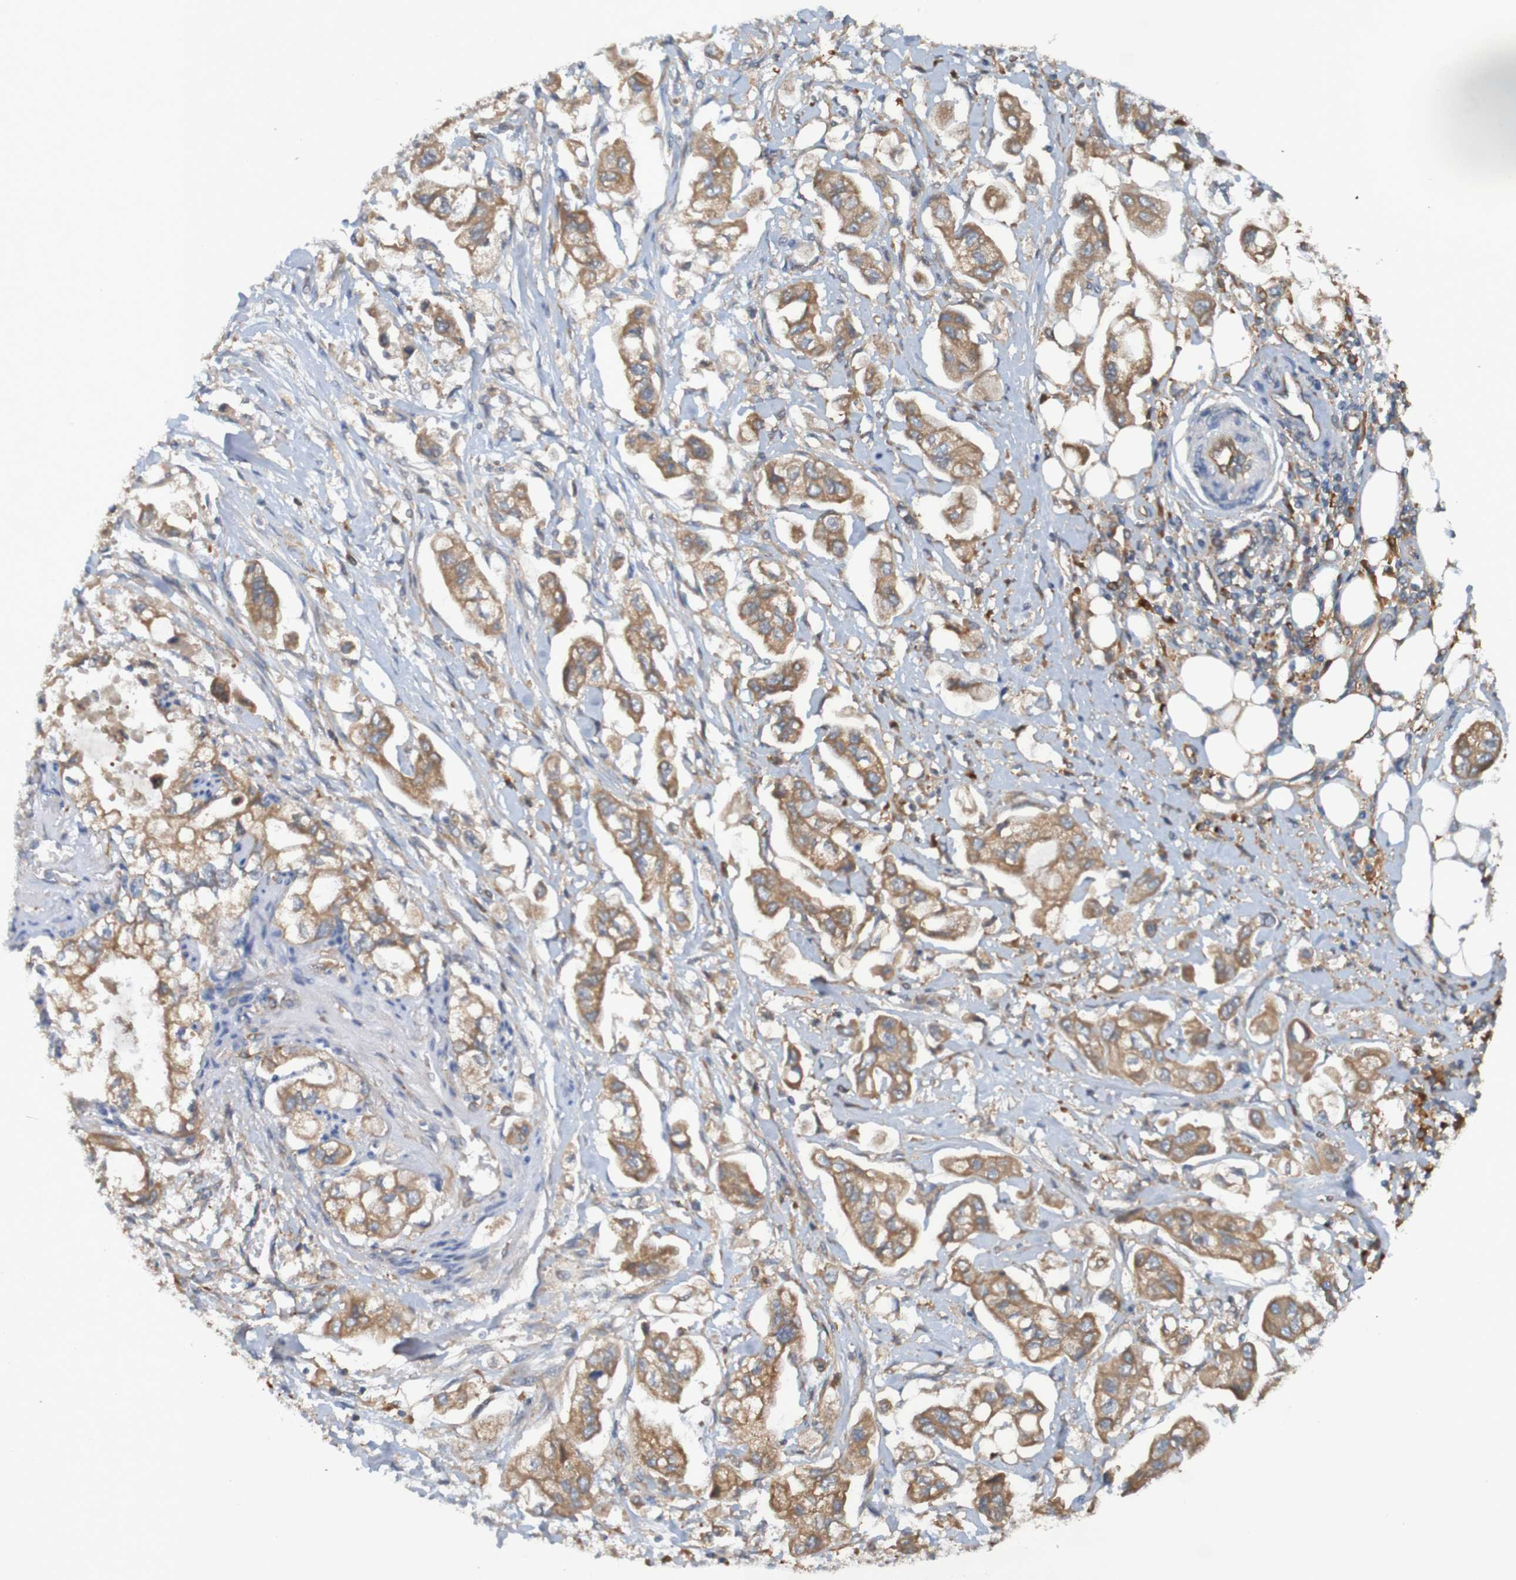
{"staining": {"intensity": "moderate", "quantity": ">75%", "location": "cytoplasmic/membranous"}, "tissue": "stomach cancer", "cell_type": "Tumor cells", "image_type": "cancer", "snomed": [{"axis": "morphology", "description": "Adenocarcinoma, NOS"}, {"axis": "topography", "description": "Stomach"}], "caption": "Immunohistochemistry (IHC) photomicrograph of neoplastic tissue: stomach adenocarcinoma stained using IHC shows medium levels of moderate protein expression localized specifically in the cytoplasmic/membranous of tumor cells, appearing as a cytoplasmic/membranous brown color.", "gene": "DNAJC4", "patient": {"sex": "male", "age": 62}}